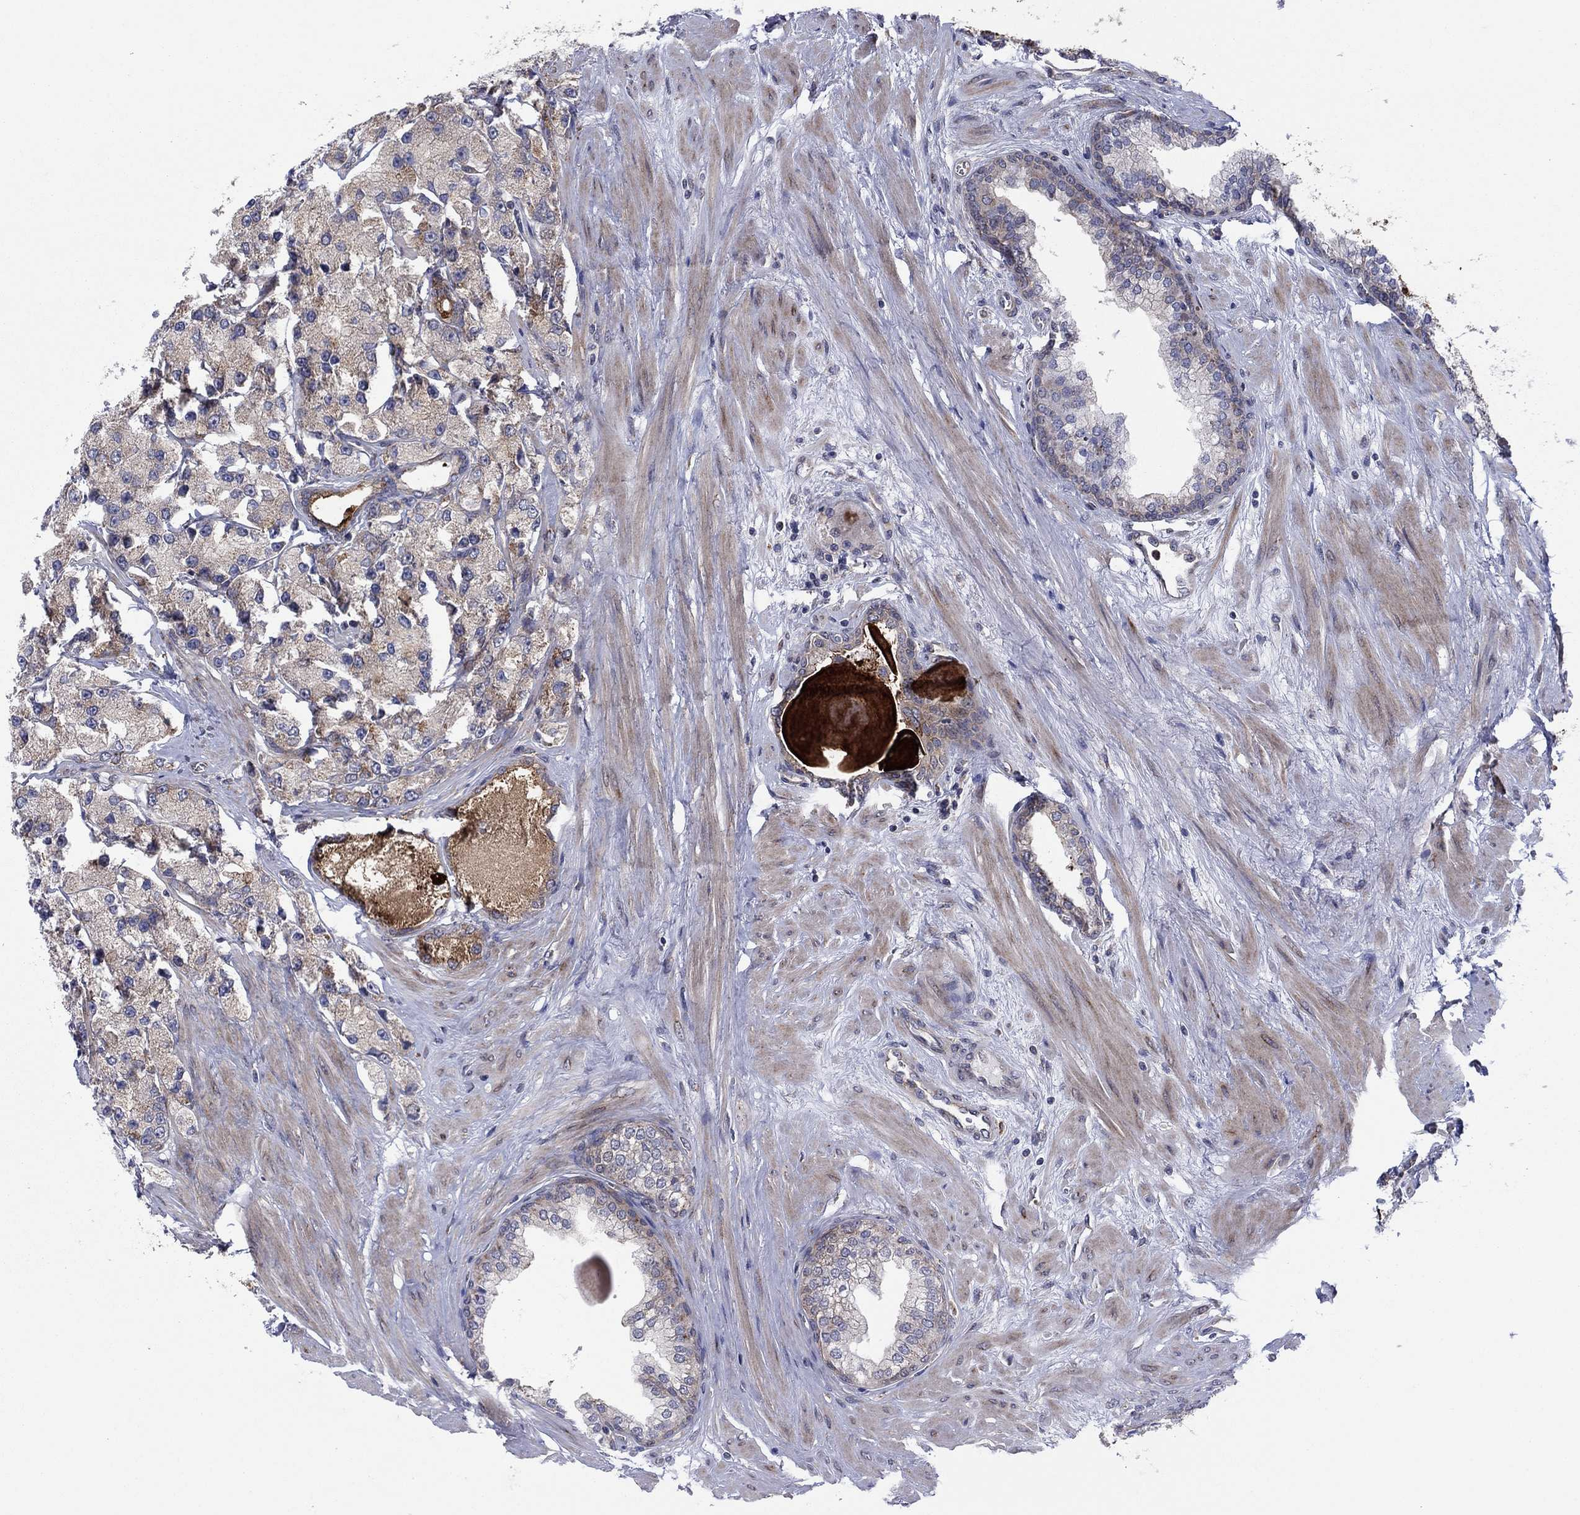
{"staining": {"intensity": "moderate", "quantity": "<25%", "location": "cytoplasmic/membranous"}, "tissue": "prostate cancer", "cell_type": "Tumor cells", "image_type": "cancer", "snomed": [{"axis": "morphology", "description": "Adenocarcinoma, NOS"}, {"axis": "topography", "description": "Prostate and seminal vesicle, NOS"}, {"axis": "topography", "description": "Prostate"}], "caption": "There is low levels of moderate cytoplasmic/membranous expression in tumor cells of prostate adenocarcinoma, as demonstrated by immunohistochemical staining (brown color).", "gene": "GPR155", "patient": {"sex": "male", "age": 64}}